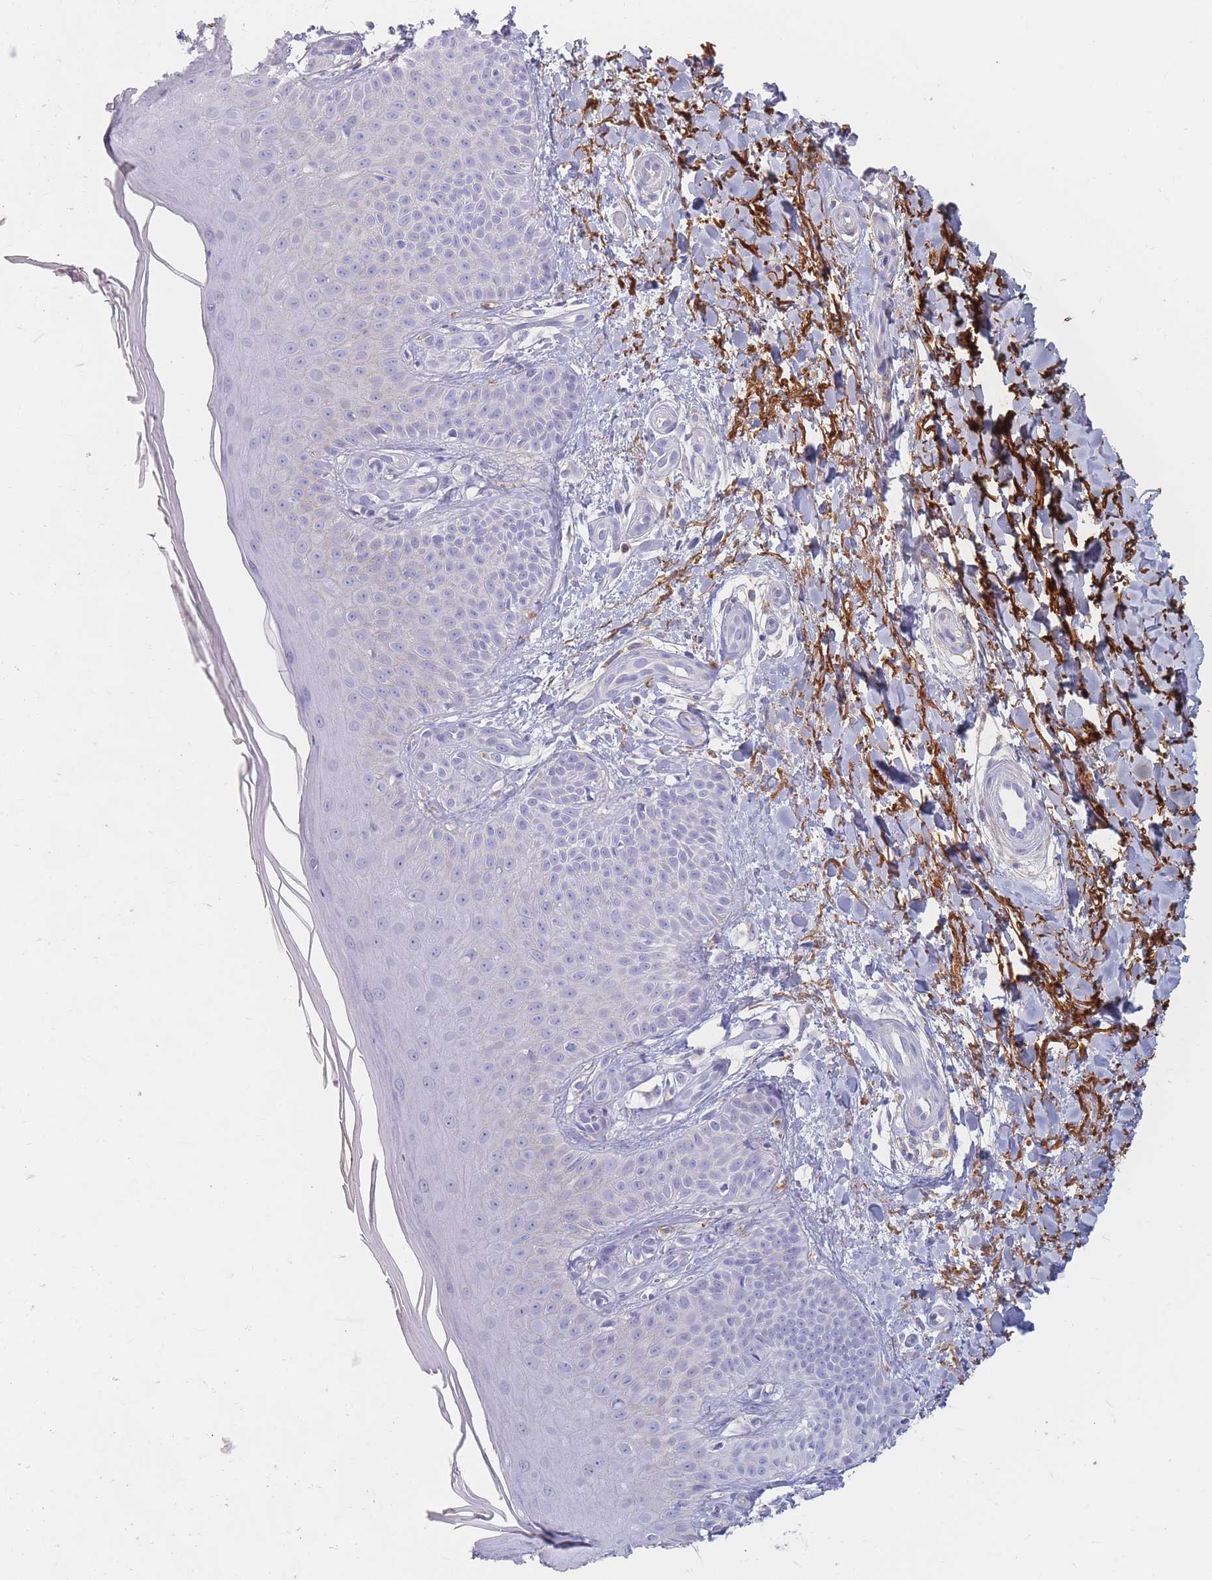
{"staining": {"intensity": "negative", "quantity": "none", "location": "none"}, "tissue": "skin", "cell_type": "Fibroblasts", "image_type": "normal", "snomed": [{"axis": "morphology", "description": "Normal tissue, NOS"}, {"axis": "topography", "description": "Skin"}], "caption": "IHC photomicrograph of unremarkable skin: skin stained with DAB displays no significant protein expression in fibroblasts.", "gene": "PRG4", "patient": {"sex": "male", "age": 81}}